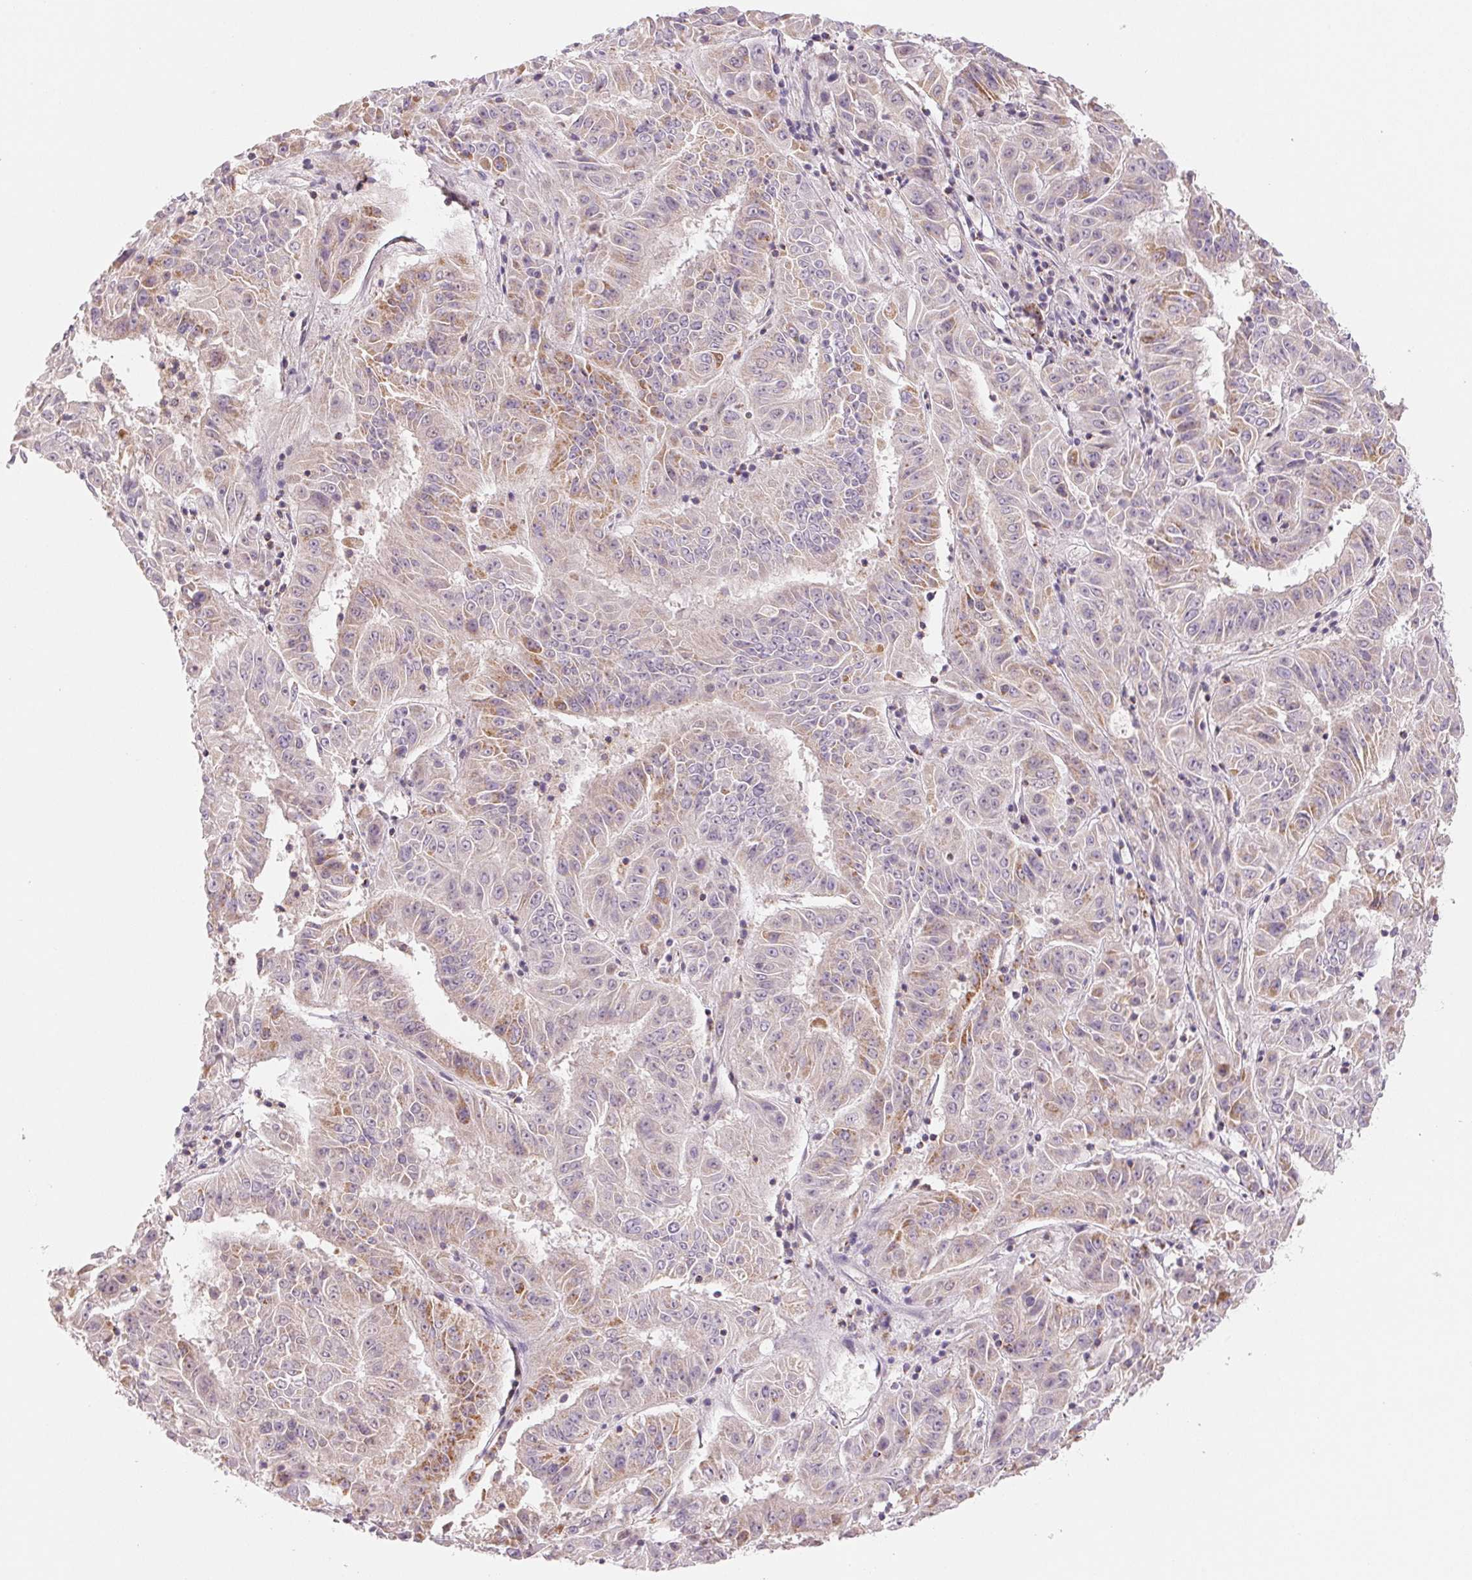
{"staining": {"intensity": "moderate", "quantity": "<25%", "location": "cytoplasmic/membranous"}, "tissue": "pancreatic cancer", "cell_type": "Tumor cells", "image_type": "cancer", "snomed": [{"axis": "morphology", "description": "Adenocarcinoma, NOS"}, {"axis": "topography", "description": "Pancreas"}], "caption": "The photomicrograph demonstrates a brown stain indicating the presence of a protein in the cytoplasmic/membranous of tumor cells in pancreatic adenocarcinoma.", "gene": "HINT2", "patient": {"sex": "male", "age": 63}}